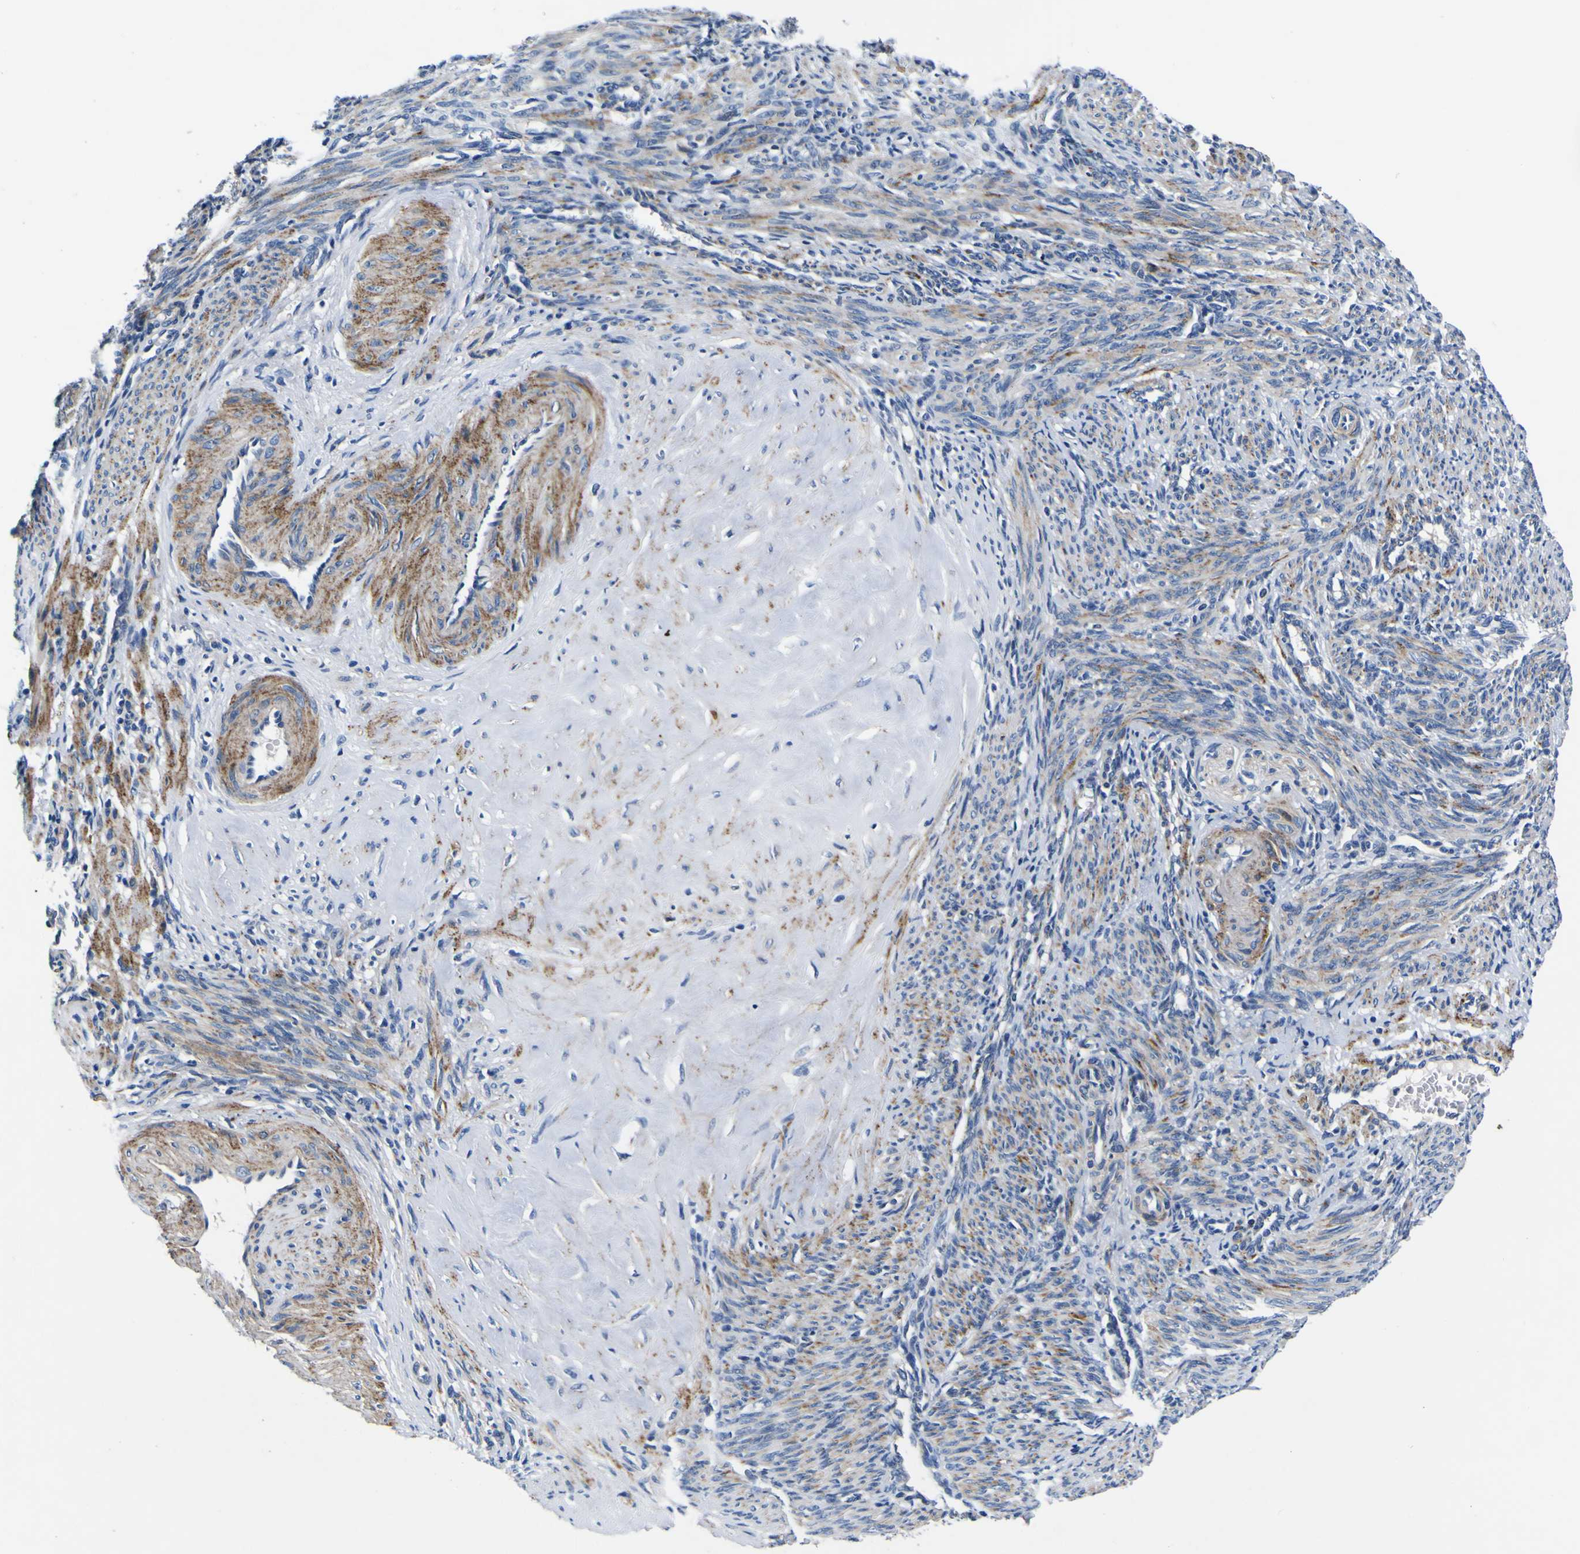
{"staining": {"intensity": "moderate", "quantity": ">75%", "location": "cytoplasmic/membranous"}, "tissue": "smooth muscle", "cell_type": "Smooth muscle cells", "image_type": "normal", "snomed": [{"axis": "morphology", "description": "Normal tissue, NOS"}, {"axis": "topography", "description": "Endometrium"}], "caption": "A high-resolution photomicrograph shows immunohistochemistry staining of normal smooth muscle, which exhibits moderate cytoplasmic/membranous positivity in approximately >75% of smooth muscle cells. (Stains: DAB (3,3'-diaminobenzidine) in brown, nuclei in blue, Microscopy: brightfield microscopy at high magnification).", "gene": "AGAP3", "patient": {"sex": "female", "age": 33}}